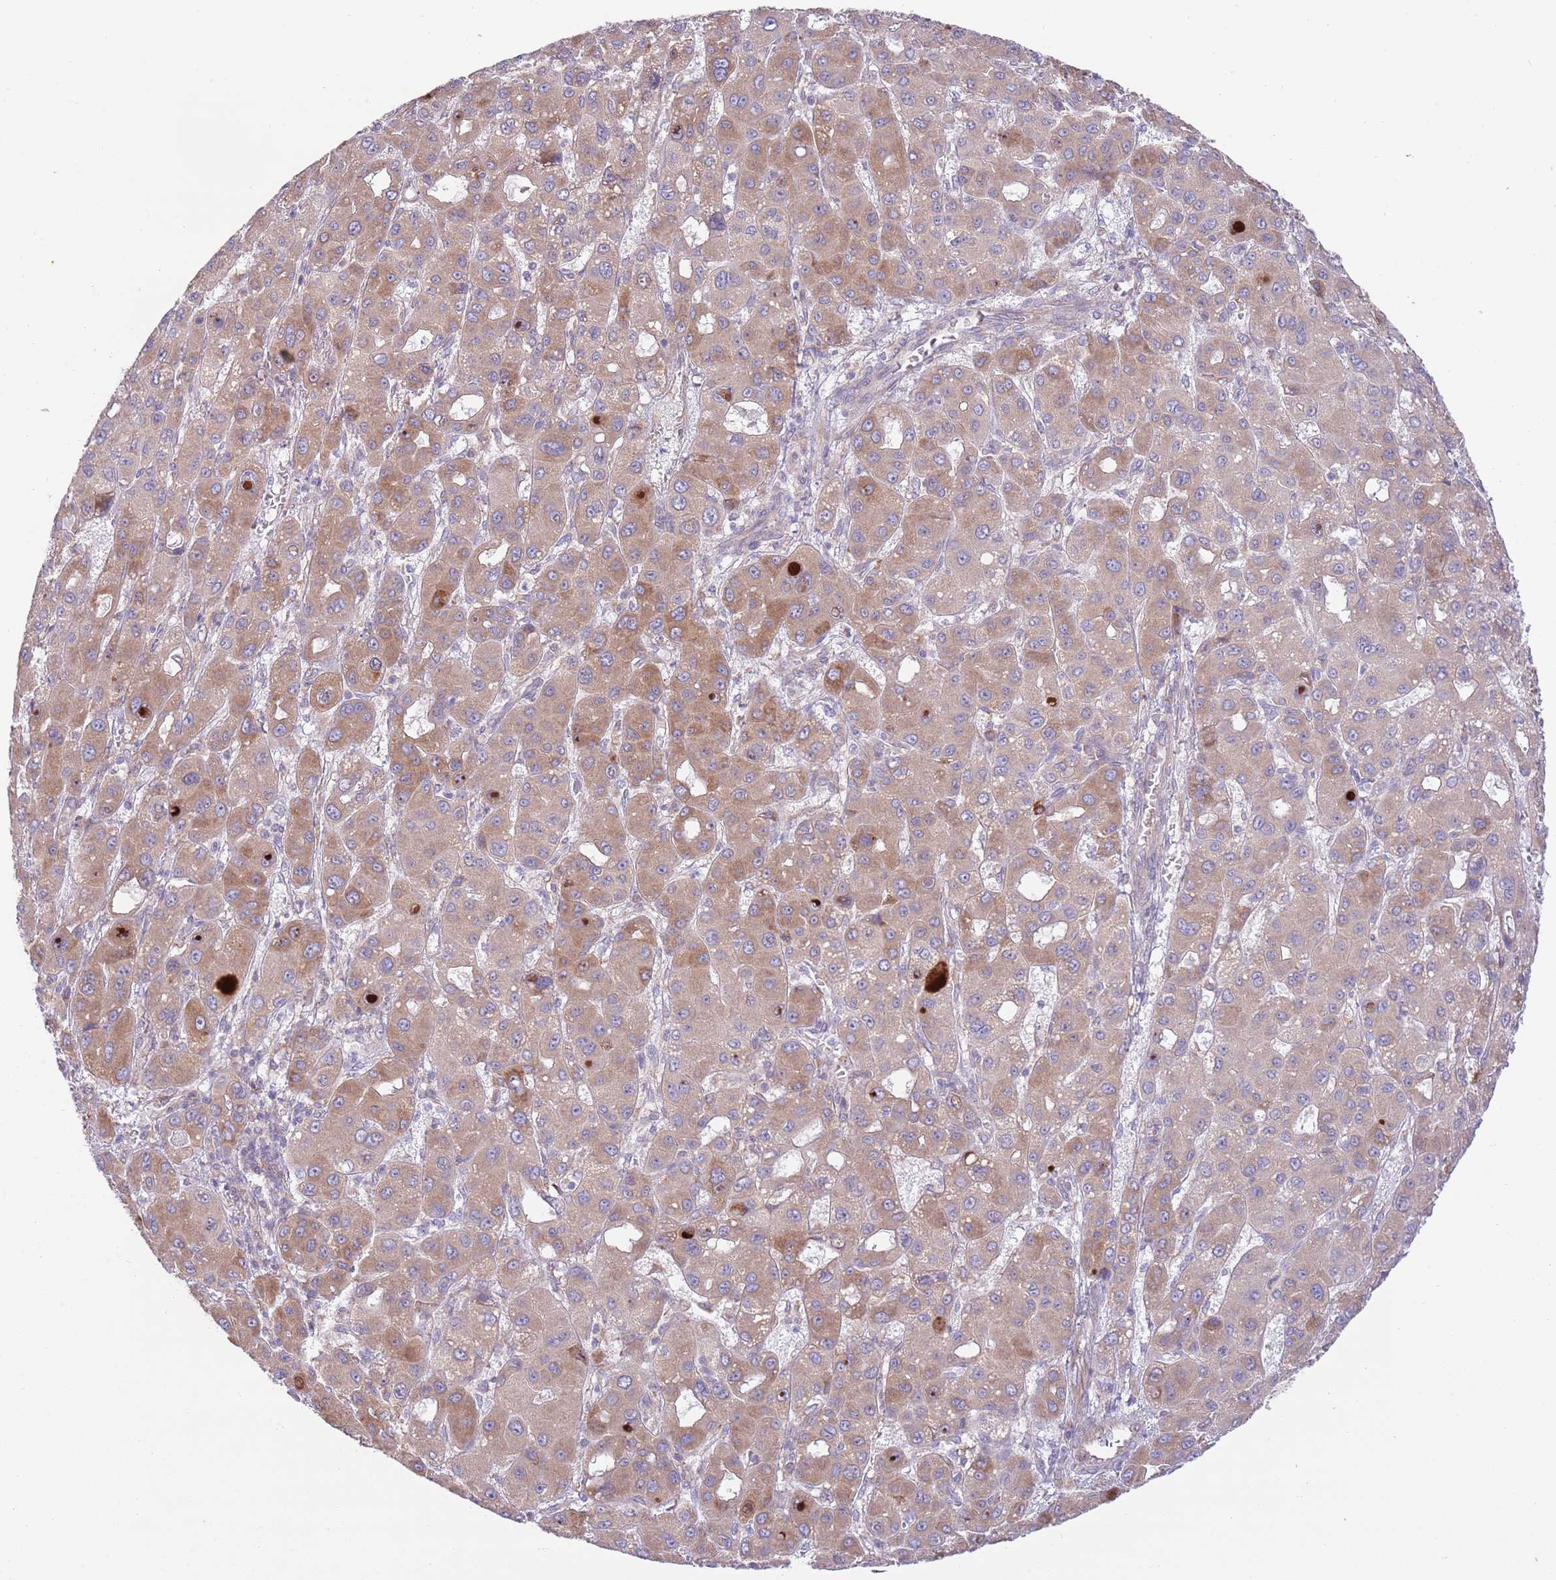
{"staining": {"intensity": "moderate", "quantity": ">75%", "location": "cytoplasmic/membranous"}, "tissue": "liver cancer", "cell_type": "Tumor cells", "image_type": "cancer", "snomed": [{"axis": "morphology", "description": "Carcinoma, Hepatocellular, NOS"}, {"axis": "topography", "description": "Liver"}], "caption": "Immunohistochemical staining of hepatocellular carcinoma (liver) displays moderate cytoplasmic/membranous protein staining in approximately >75% of tumor cells. Immunohistochemistry stains the protein in brown and the nuclei are stained blue.", "gene": "DAND5", "patient": {"sex": "male", "age": 55}}